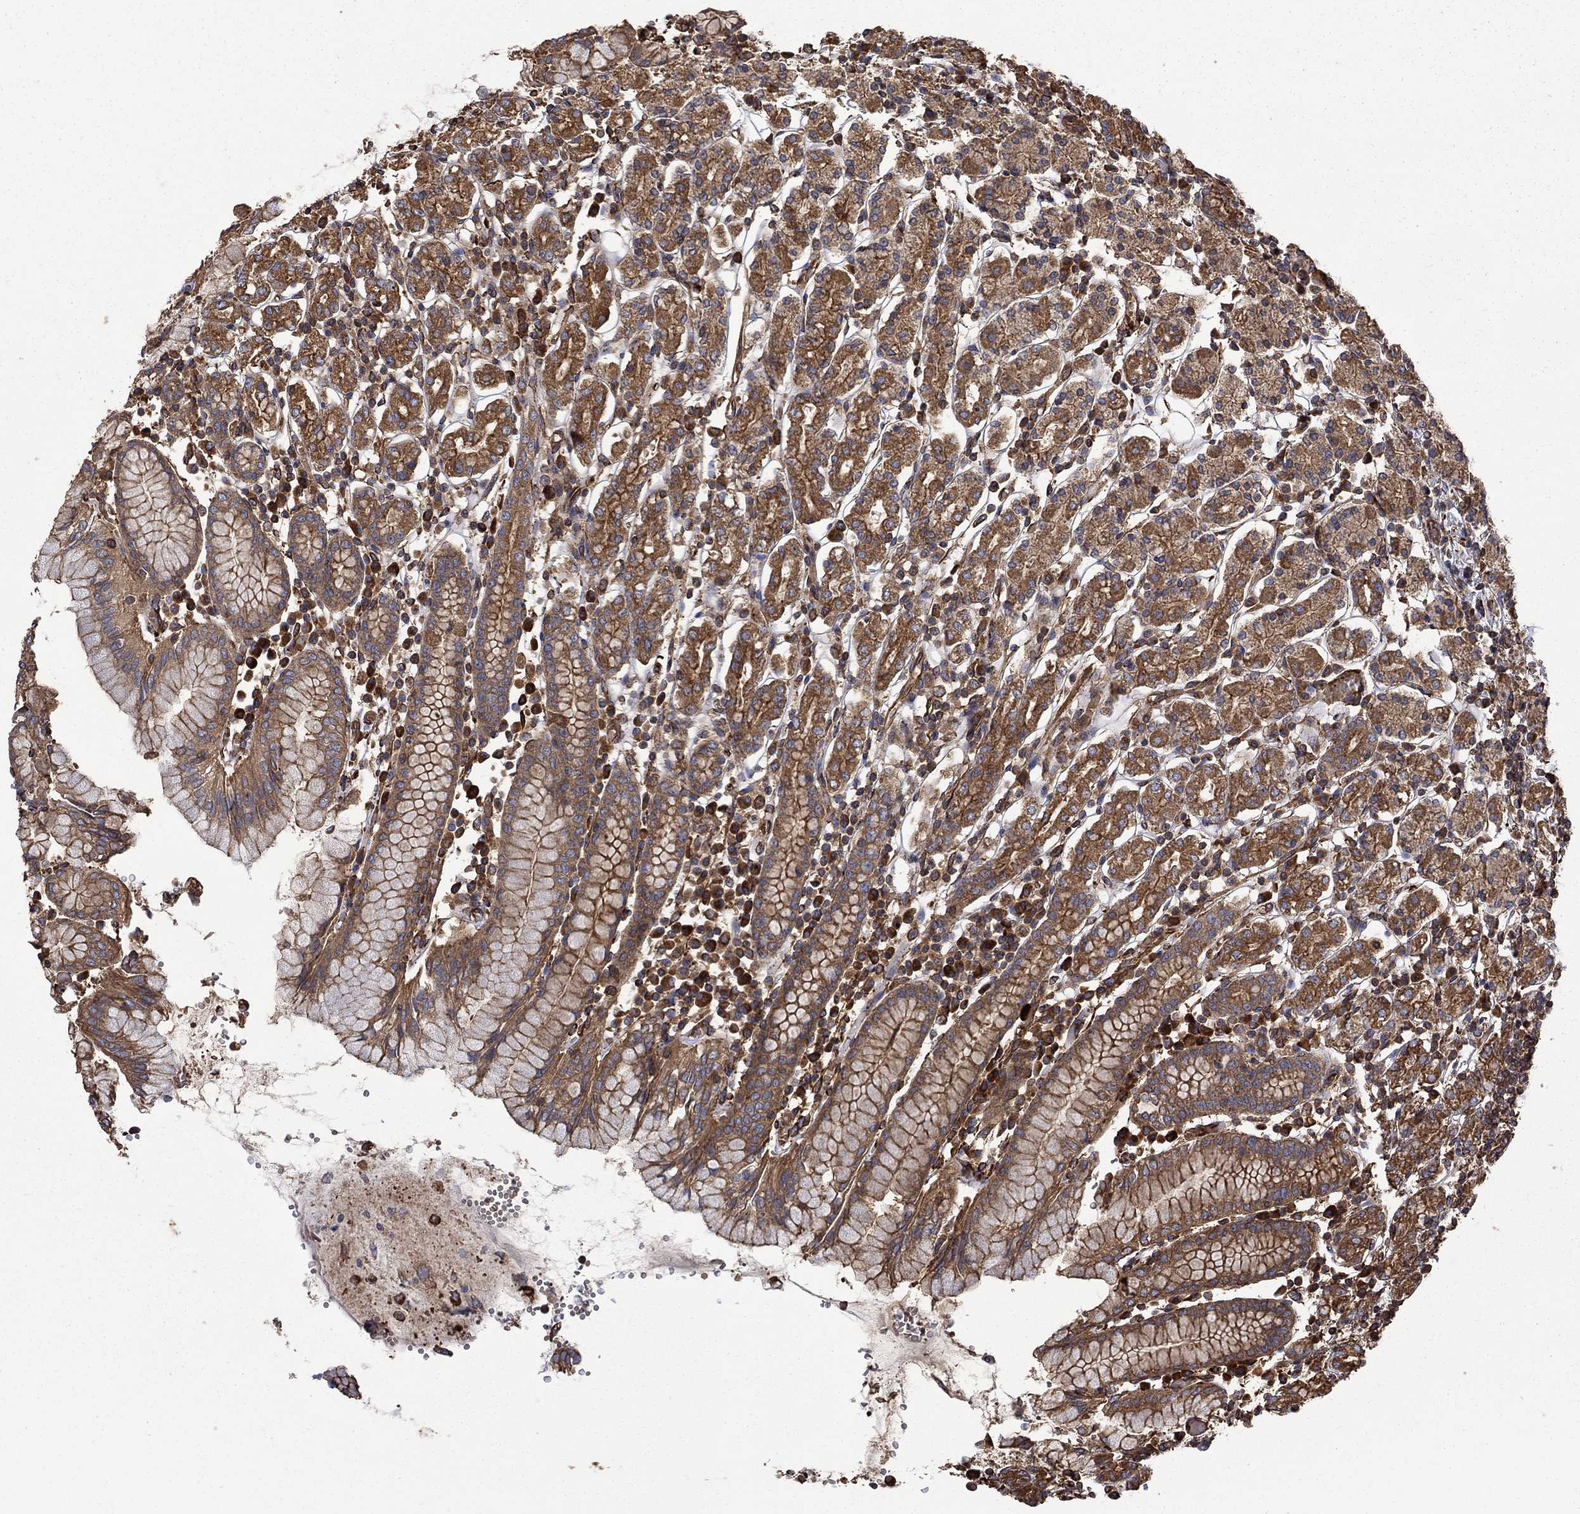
{"staining": {"intensity": "strong", "quantity": ">75%", "location": "cytoplasmic/membranous"}, "tissue": "stomach", "cell_type": "Glandular cells", "image_type": "normal", "snomed": [{"axis": "morphology", "description": "Normal tissue, NOS"}, {"axis": "topography", "description": "Stomach, upper"}, {"axis": "topography", "description": "Stomach"}], "caption": "Glandular cells display strong cytoplasmic/membranous positivity in about >75% of cells in benign stomach. Using DAB (brown) and hematoxylin (blue) stains, captured at high magnification using brightfield microscopy.", "gene": "CUTC", "patient": {"sex": "male", "age": 62}}